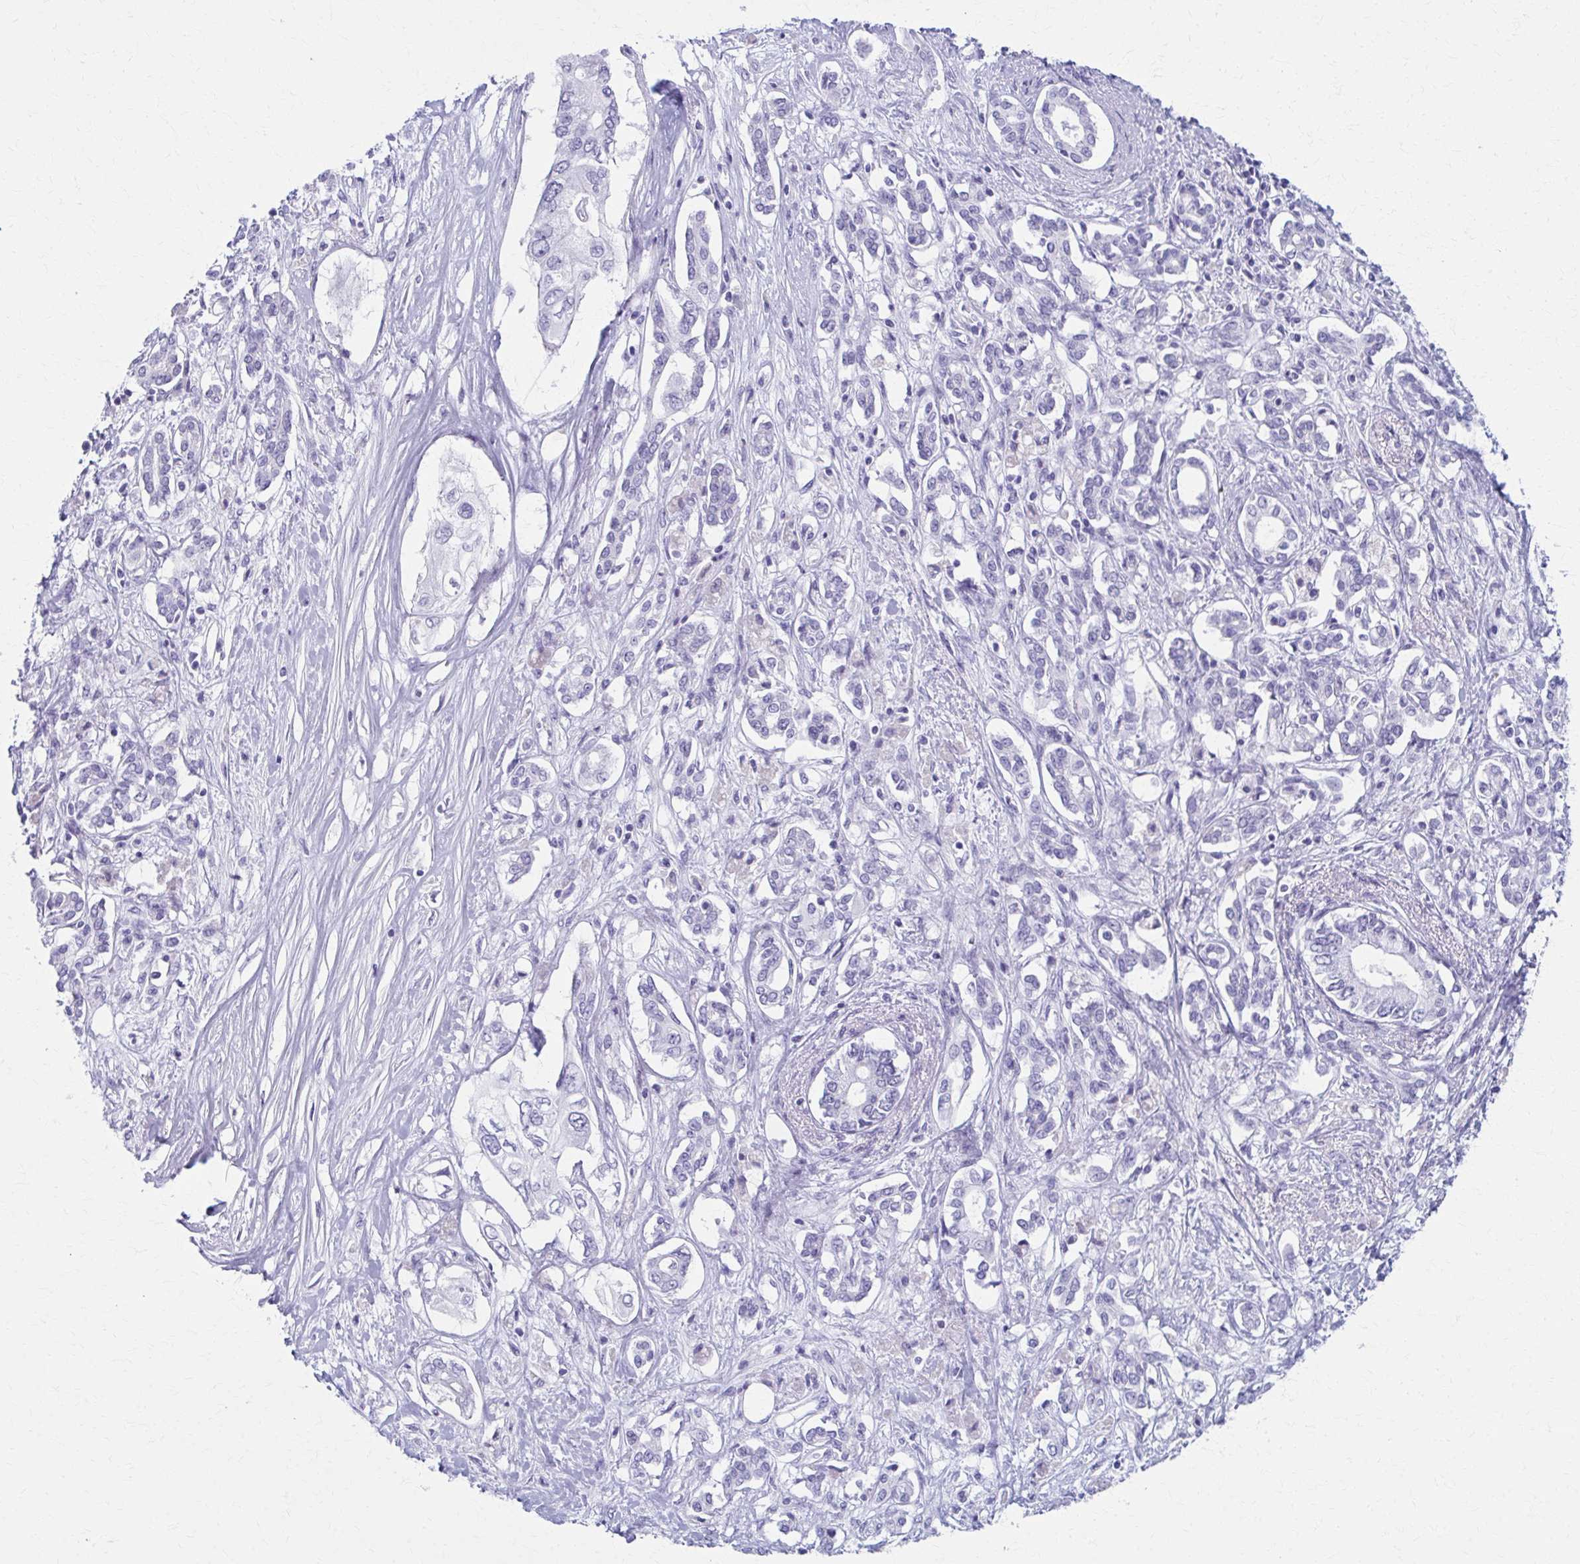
{"staining": {"intensity": "negative", "quantity": "none", "location": "none"}, "tissue": "pancreatic cancer", "cell_type": "Tumor cells", "image_type": "cancer", "snomed": [{"axis": "morphology", "description": "Adenocarcinoma, NOS"}, {"axis": "topography", "description": "Pancreas"}], "caption": "This is a image of immunohistochemistry staining of pancreatic cancer (adenocarcinoma), which shows no expression in tumor cells. The staining is performed using DAB (3,3'-diaminobenzidine) brown chromogen with nuclei counter-stained in using hematoxylin.", "gene": "MPLKIP", "patient": {"sex": "female", "age": 63}}